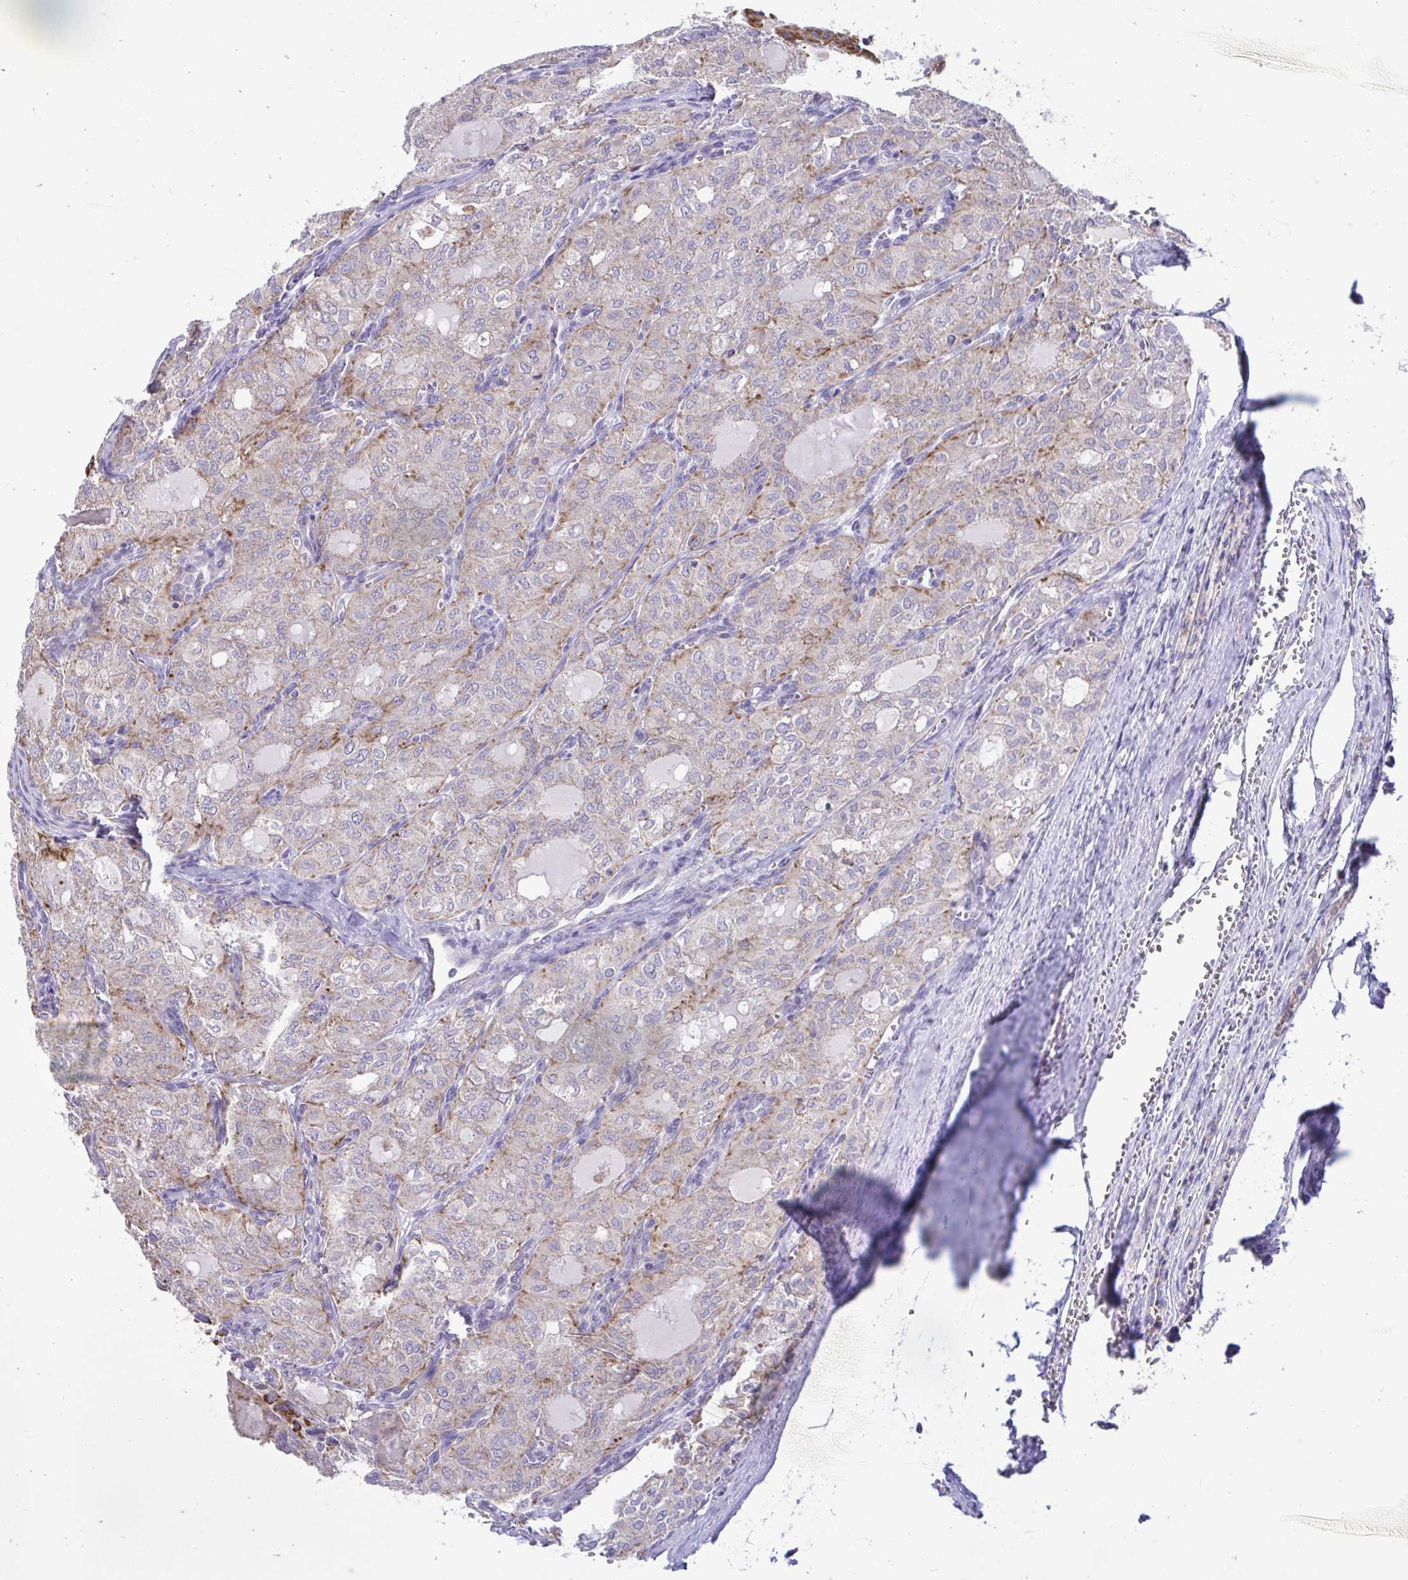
{"staining": {"intensity": "moderate", "quantity": "<25%", "location": "cytoplasmic/membranous"}, "tissue": "thyroid cancer", "cell_type": "Tumor cells", "image_type": "cancer", "snomed": [{"axis": "morphology", "description": "Follicular adenoma carcinoma, NOS"}, {"axis": "topography", "description": "Thyroid gland"}], "caption": "Immunohistochemical staining of follicular adenoma carcinoma (thyroid) shows moderate cytoplasmic/membranous protein positivity in about <25% of tumor cells.", "gene": "LINGO4", "patient": {"sex": "male", "age": 75}}